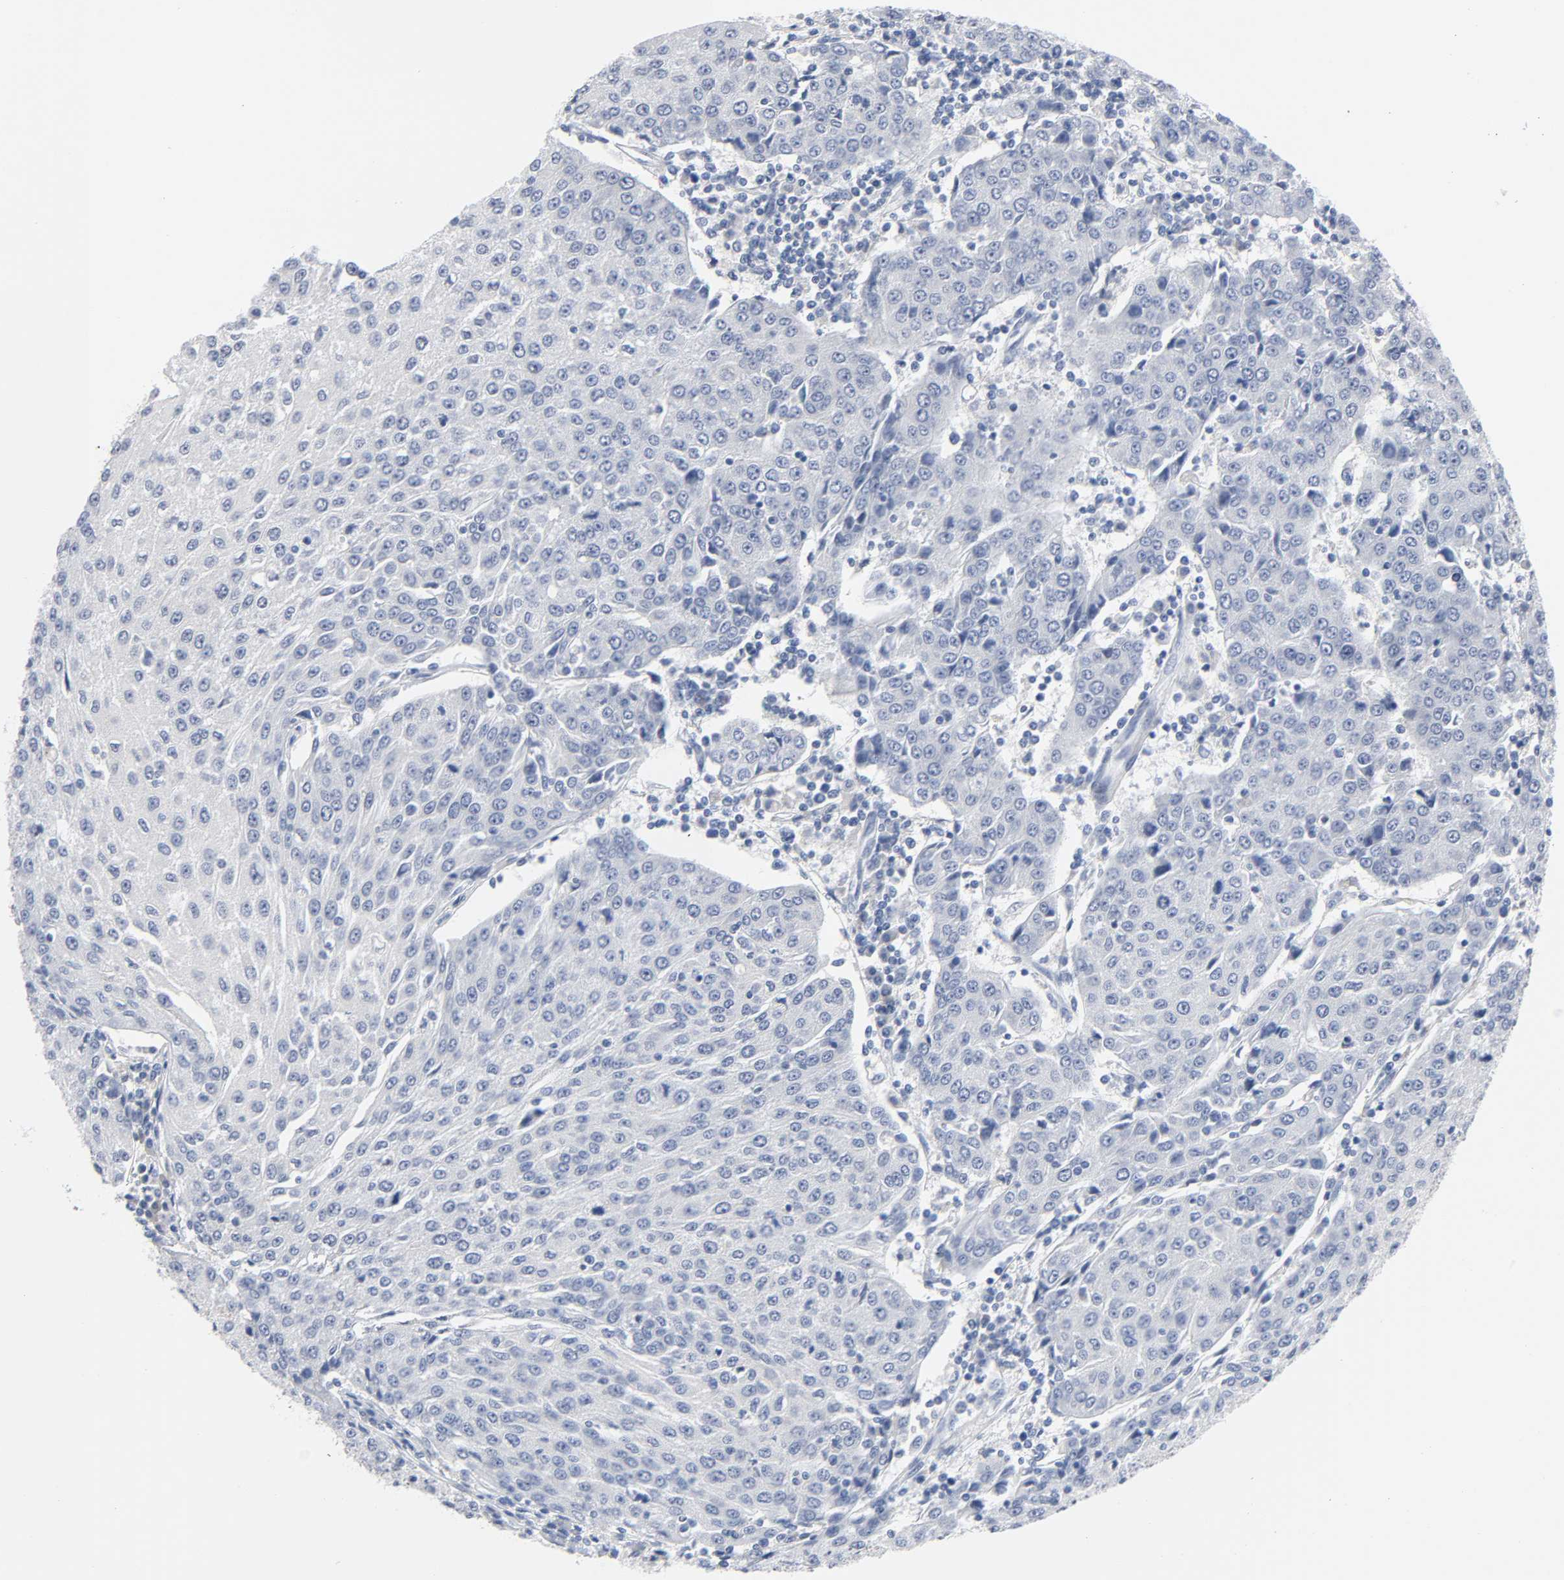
{"staining": {"intensity": "negative", "quantity": "none", "location": "none"}, "tissue": "urothelial cancer", "cell_type": "Tumor cells", "image_type": "cancer", "snomed": [{"axis": "morphology", "description": "Urothelial carcinoma, High grade"}, {"axis": "topography", "description": "Urinary bladder"}], "caption": "Immunohistochemistry photomicrograph of neoplastic tissue: human urothelial cancer stained with DAB reveals no significant protein positivity in tumor cells. (Stains: DAB immunohistochemistry with hematoxylin counter stain, Microscopy: brightfield microscopy at high magnification).", "gene": "SALL2", "patient": {"sex": "female", "age": 85}}